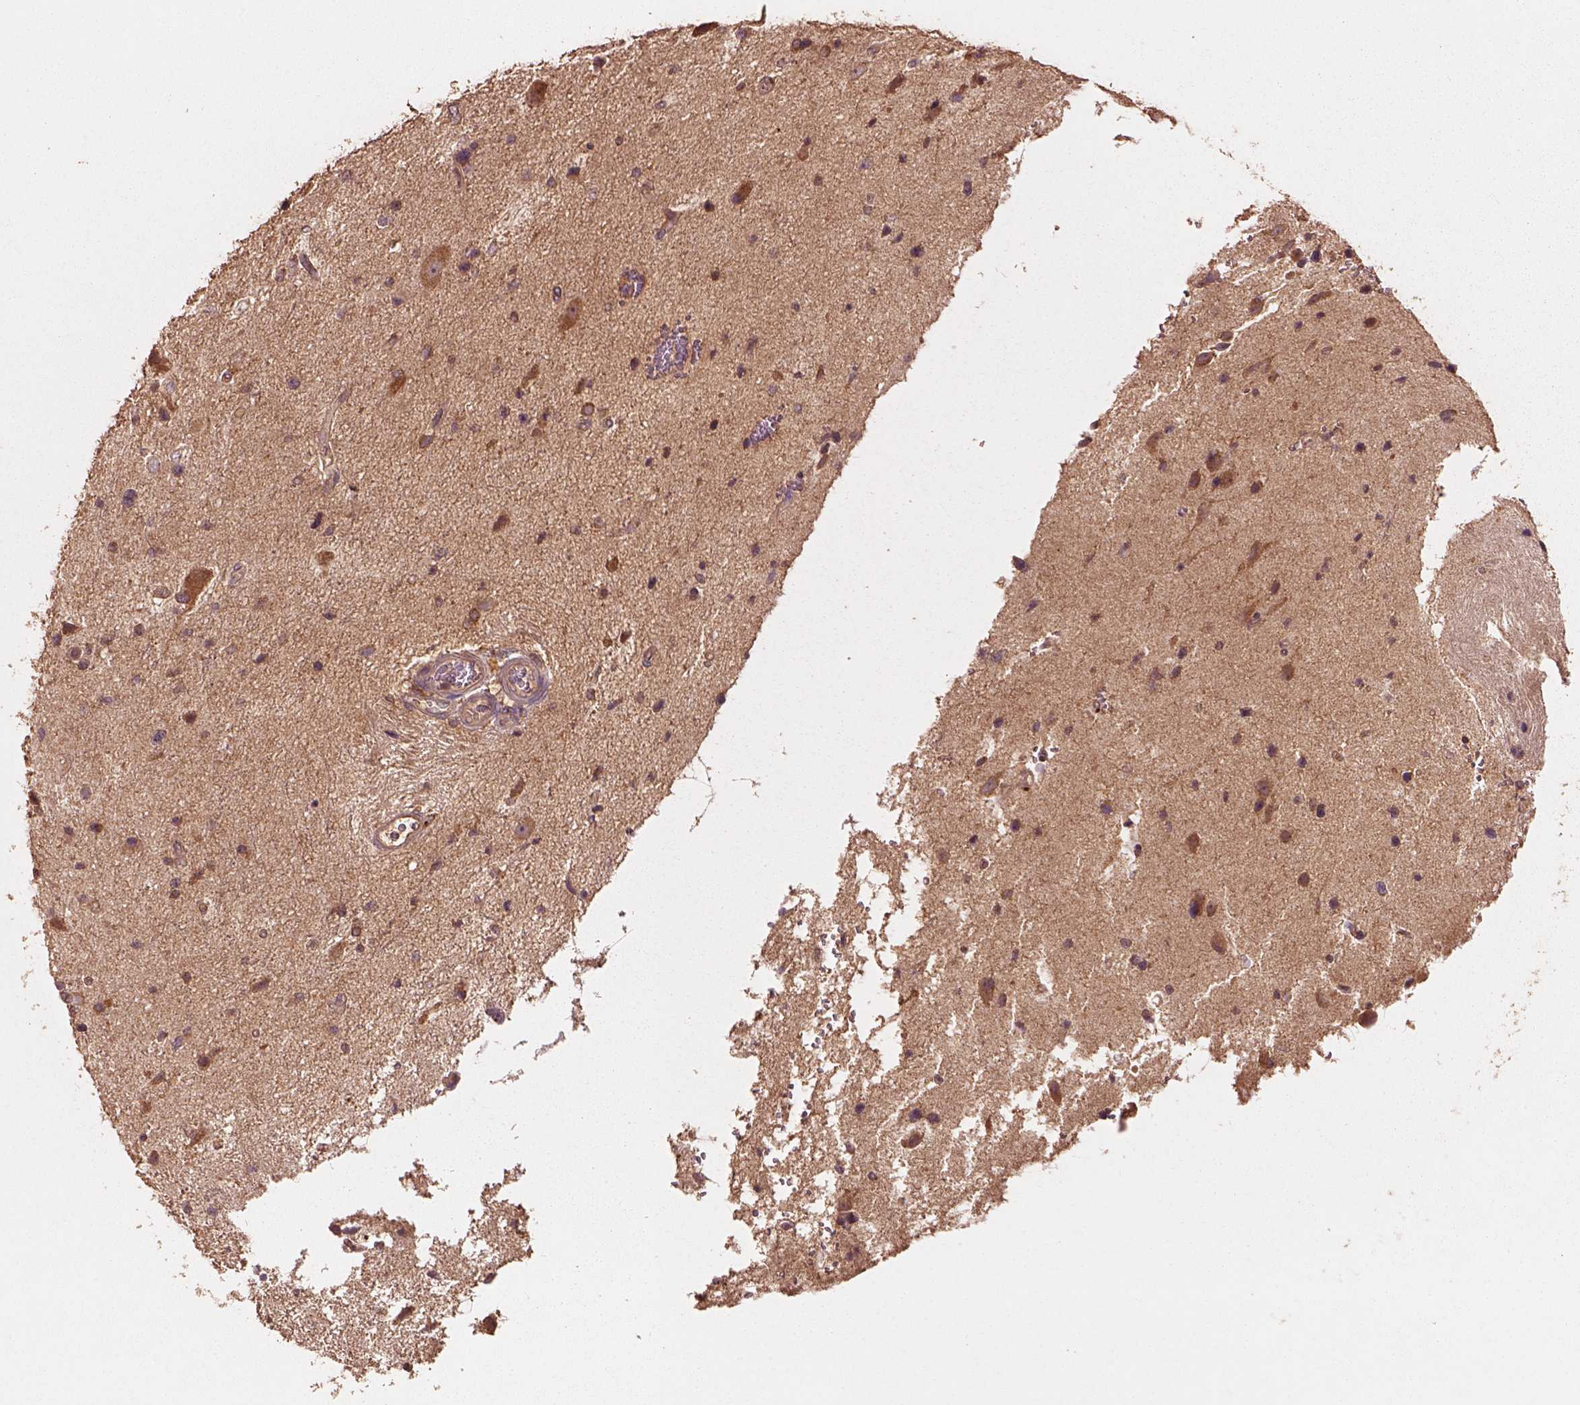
{"staining": {"intensity": "moderate", "quantity": "<25%", "location": "cytoplasmic/membranous"}, "tissue": "glioma", "cell_type": "Tumor cells", "image_type": "cancer", "snomed": [{"axis": "morphology", "description": "Glioma, malignant, Low grade"}, {"axis": "topography", "description": "Brain"}], "caption": "Protein expression analysis of human low-grade glioma (malignant) reveals moderate cytoplasmic/membranous positivity in approximately <25% of tumor cells.", "gene": "TRADD", "patient": {"sex": "female", "age": 32}}